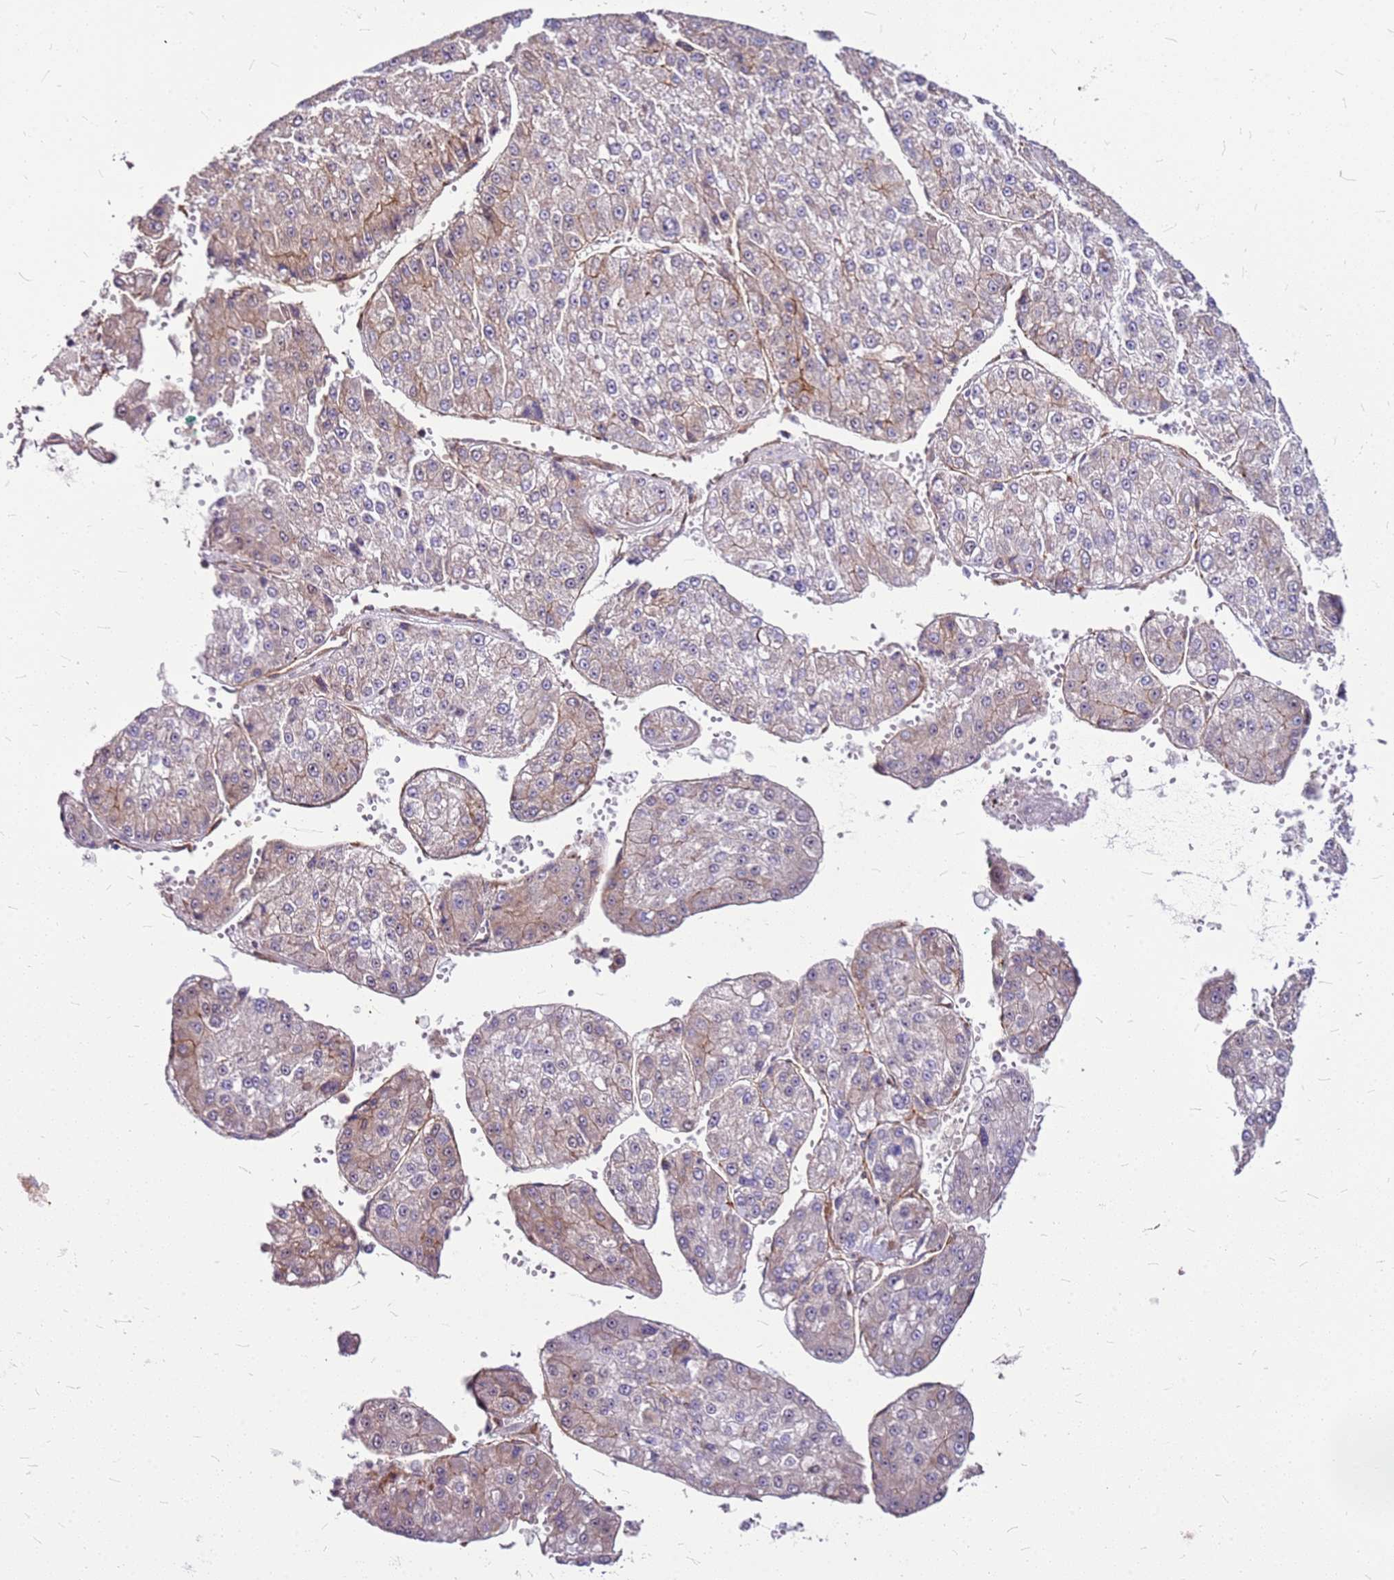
{"staining": {"intensity": "moderate", "quantity": "<25%", "location": "cytoplasmic/membranous"}, "tissue": "liver cancer", "cell_type": "Tumor cells", "image_type": "cancer", "snomed": [{"axis": "morphology", "description": "Carcinoma, Hepatocellular, NOS"}, {"axis": "topography", "description": "Liver"}], "caption": "A brown stain highlights moderate cytoplasmic/membranous staining of a protein in human hepatocellular carcinoma (liver) tumor cells. The protein is shown in brown color, while the nuclei are stained blue.", "gene": "TOPAZ1", "patient": {"sex": "female", "age": 73}}